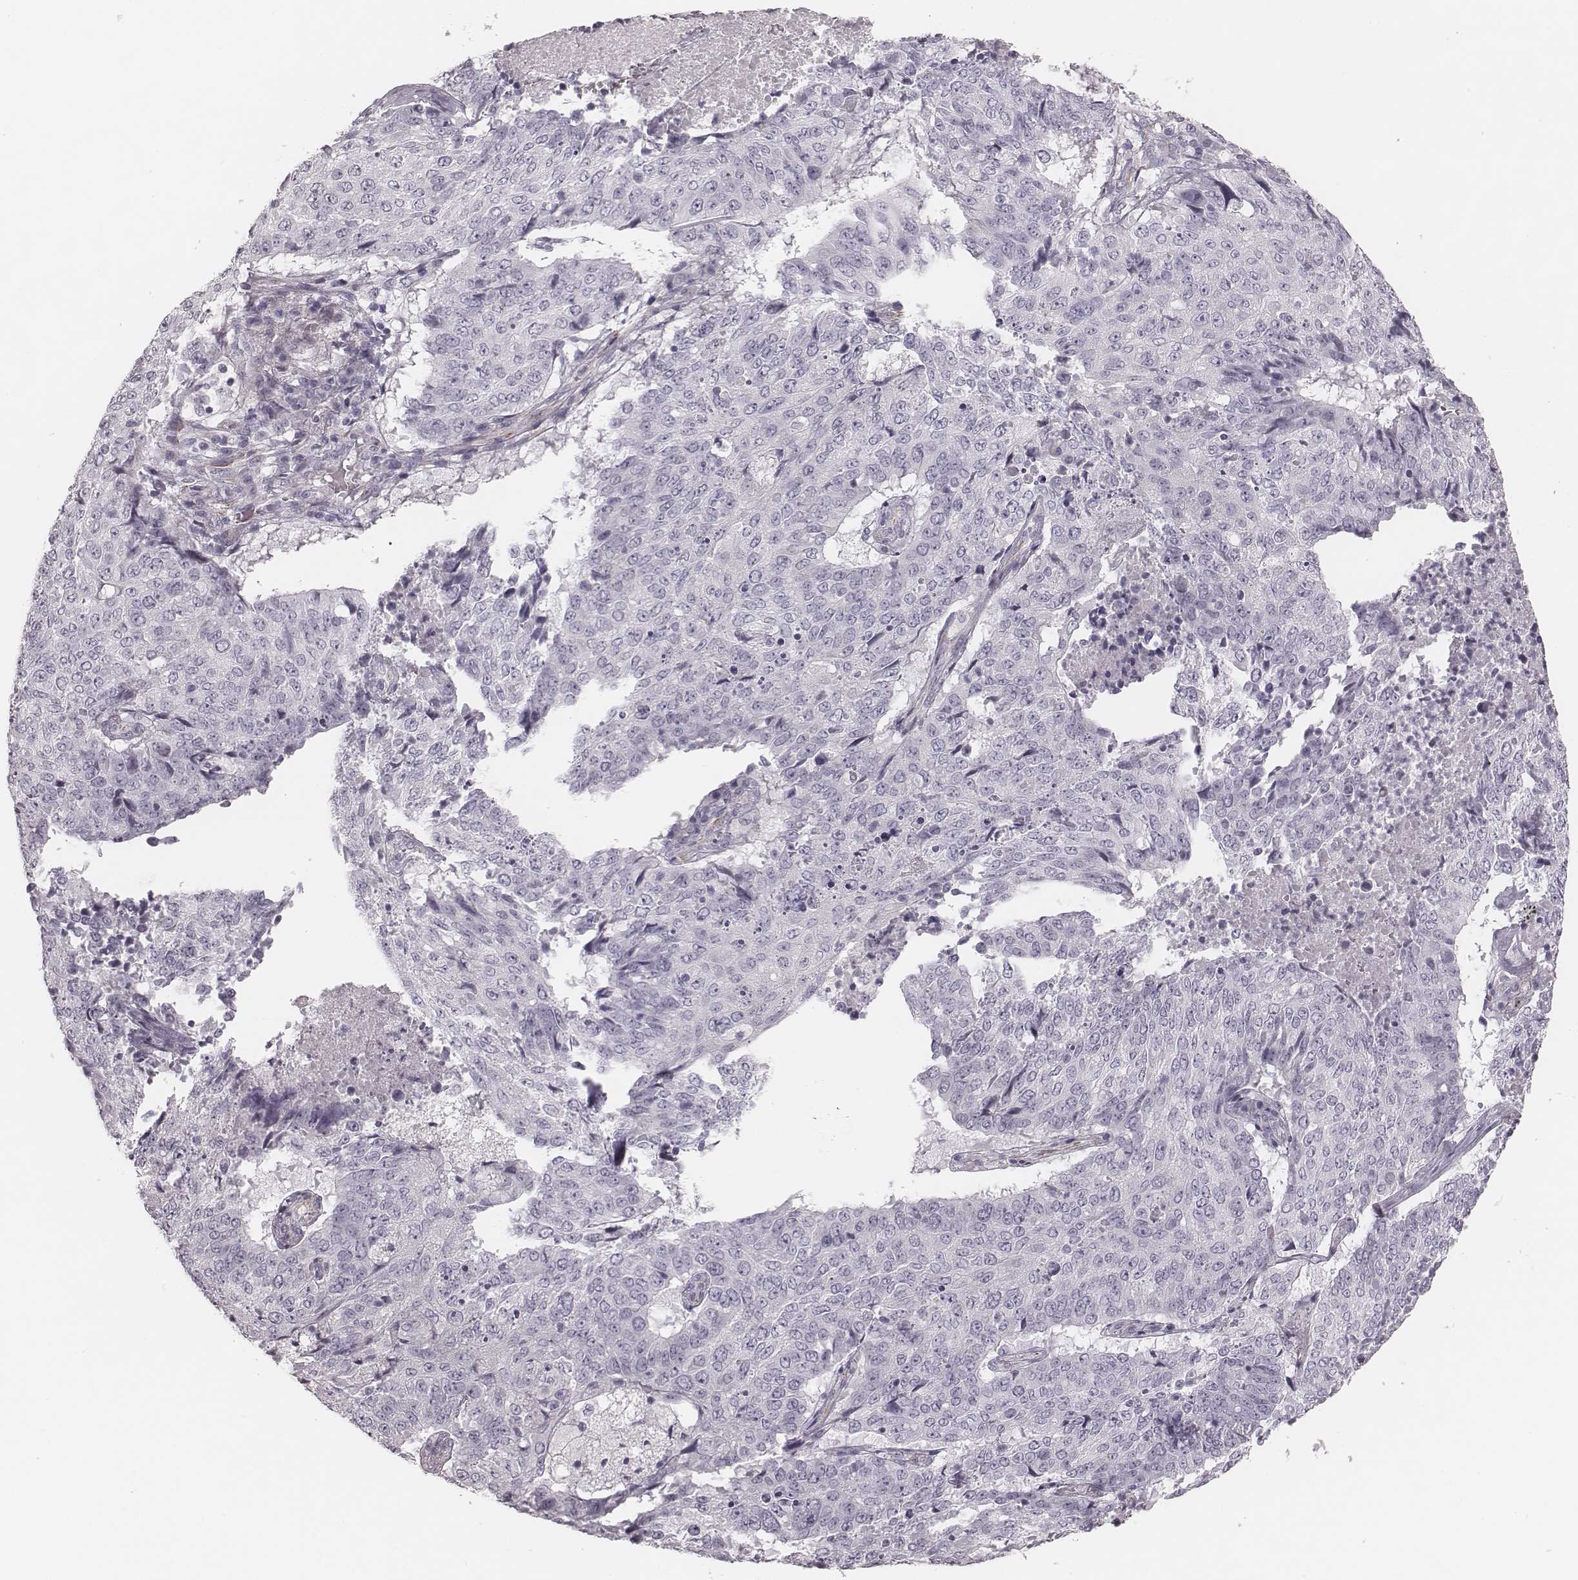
{"staining": {"intensity": "negative", "quantity": "none", "location": "none"}, "tissue": "lung cancer", "cell_type": "Tumor cells", "image_type": "cancer", "snomed": [{"axis": "morphology", "description": "Normal tissue, NOS"}, {"axis": "morphology", "description": "Squamous cell carcinoma, NOS"}, {"axis": "topography", "description": "Bronchus"}, {"axis": "topography", "description": "Lung"}], "caption": "Immunohistochemical staining of human lung squamous cell carcinoma exhibits no significant staining in tumor cells. (DAB immunohistochemistry, high magnification).", "gene": "SPA17", "patient": {"sex": "male", "age": 64}}